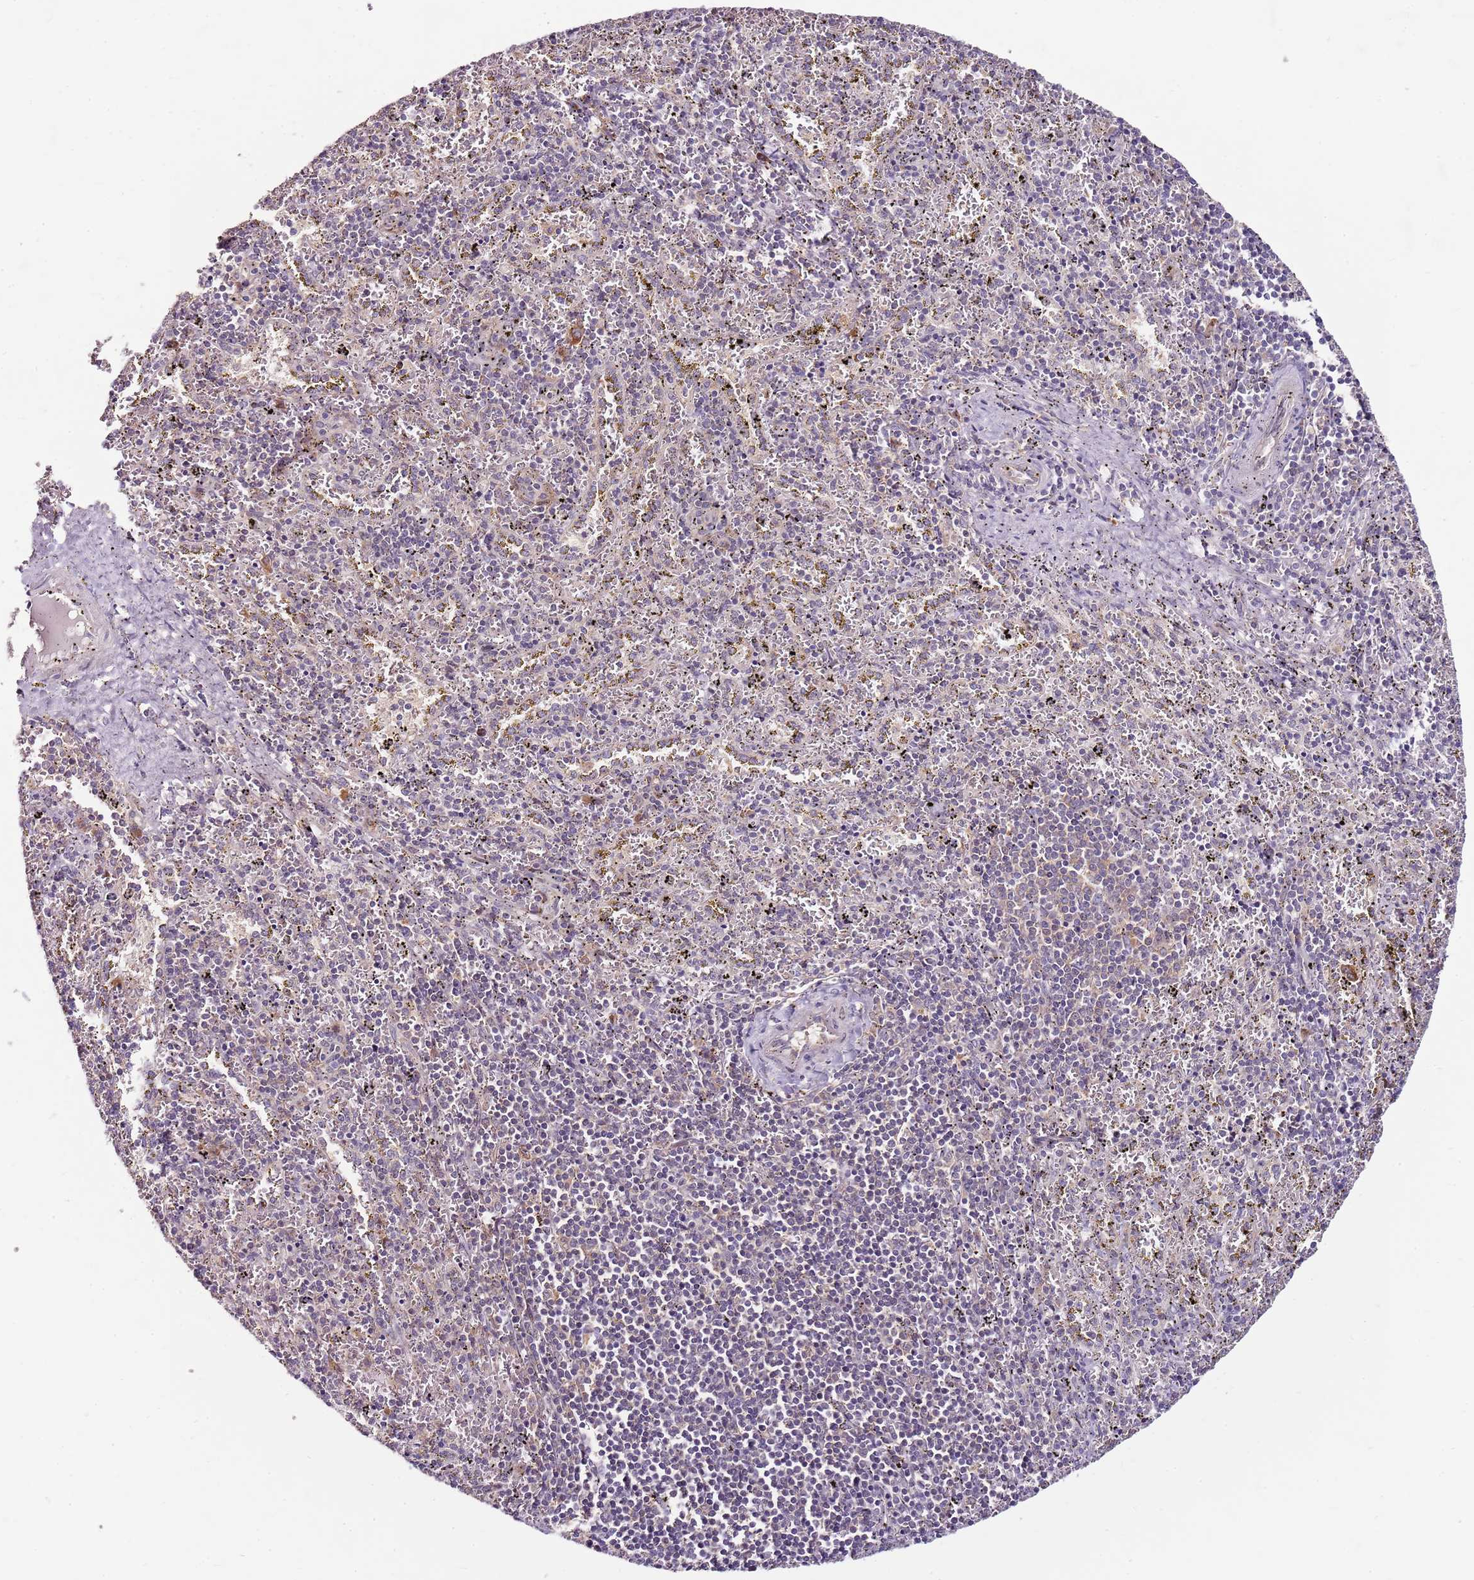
{"staining": {"intensity": "negative", "quantity": "none", "location": "none"}, "tissue": "spleen", "cell_type": "Cells in red pulp", "image_type": "normal", "snomed": [{"axis": "morphology", "description": "Normal tissue, NOS"}, {"axis": "topography", "description": "Spleen"}], "caption": "Cells in red pulp show no significant protein staining in unremarkable spleen.", "gene": "FBXL22", "patient": {"sex": "male", "age": 11}}